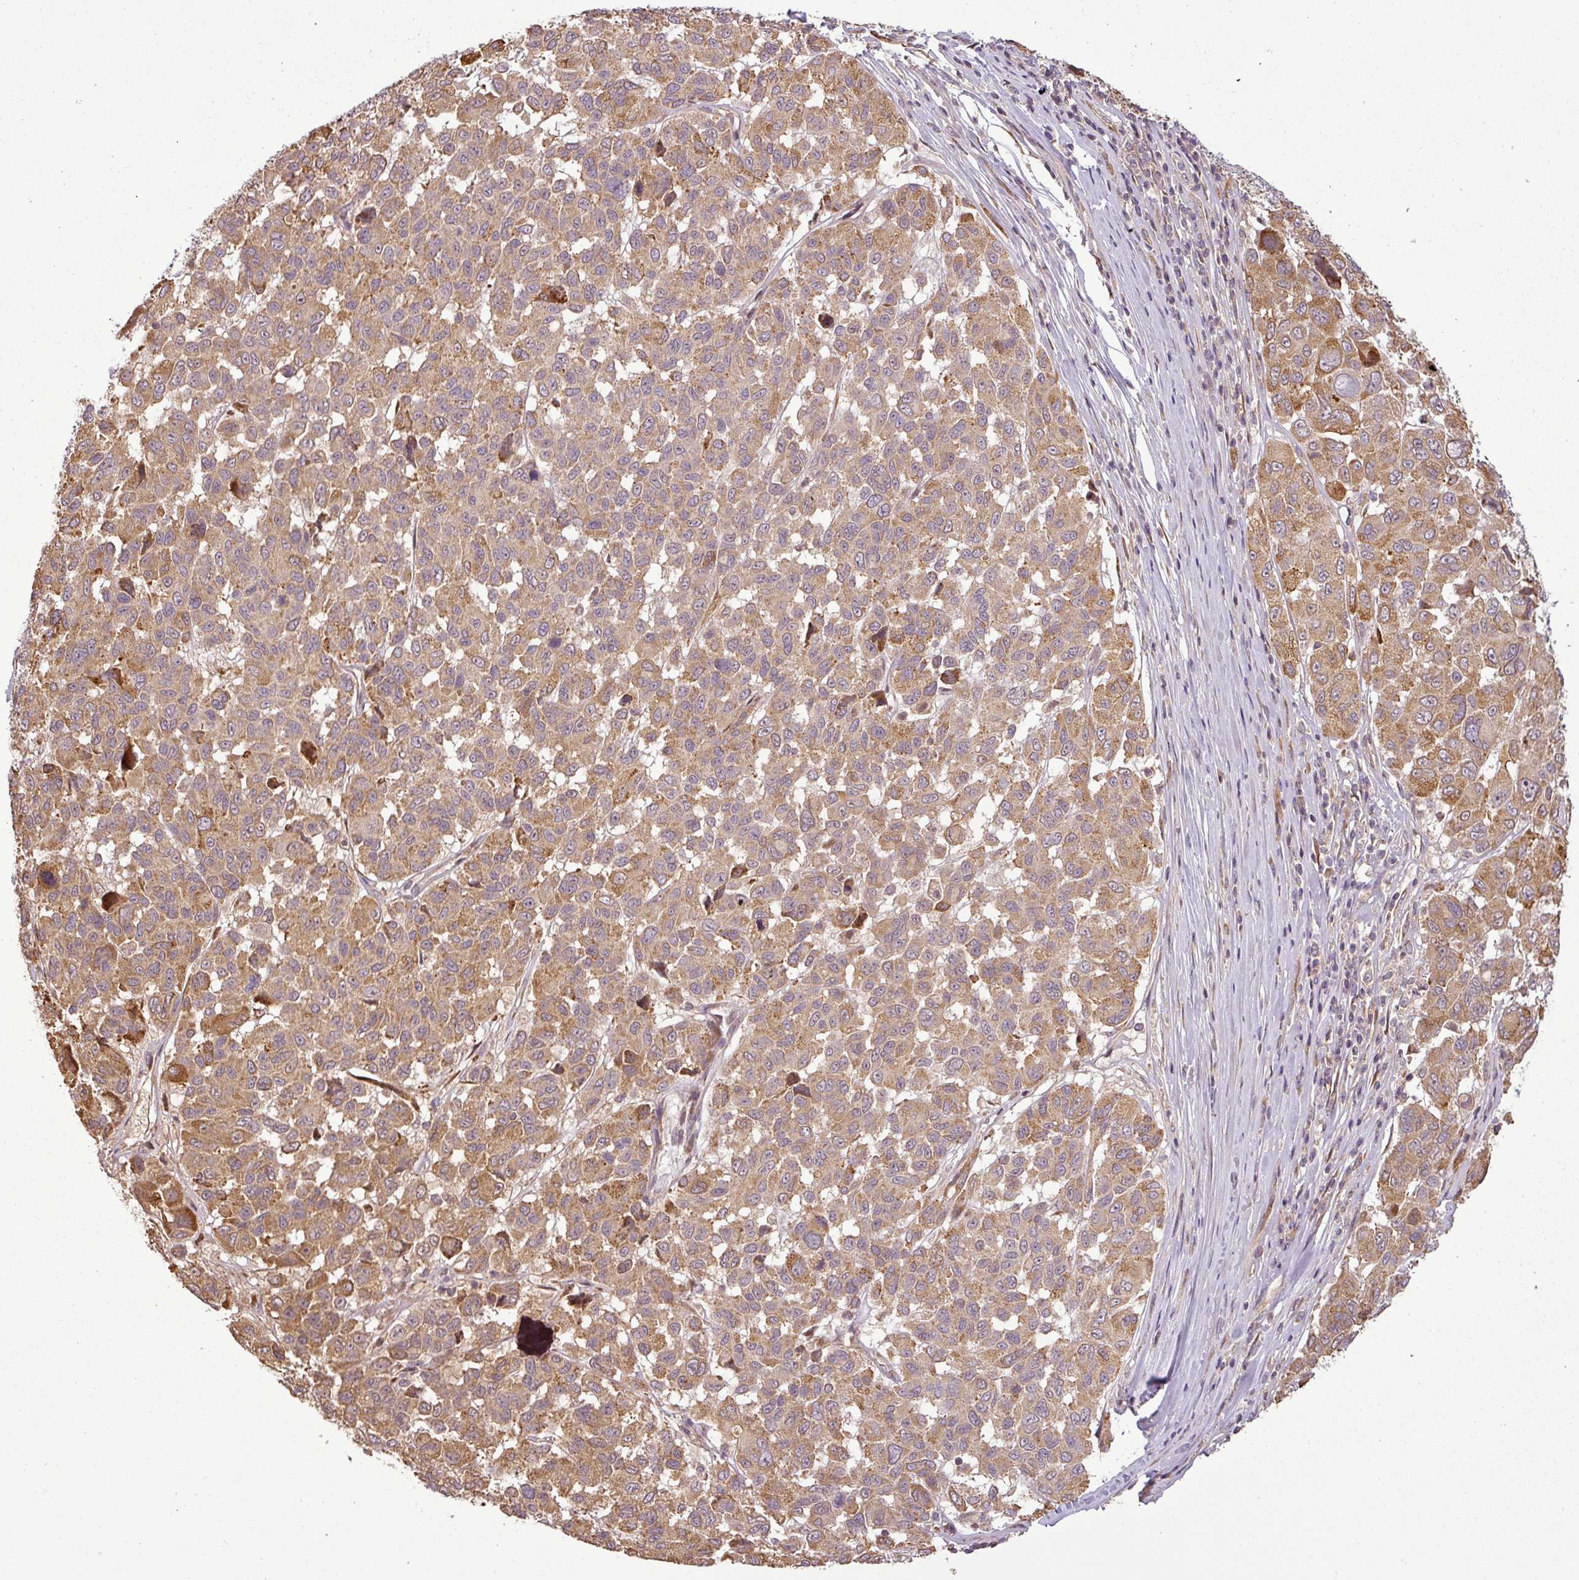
{"staining": {"intensity": "moderate", "quantity": ">75%", "location": "cytoplasmic/membranous,nuclear"}, "tissue": "melanoma", "cell_type": "Tumor cells", "image_type": "cancer", "snomed": [{"axis": "morphology", "description": "Malignant melanoma, NOS"}, {"axis": "topography", "description": "Skin"}], "caption": "Protein analysis of melanoma tissue exhibits moderate cytoplasmic/membranous and nuclear expression in about >75% of tumor cells.", "gene": "FAIM", "patient": {"sex": "female", "age": 66}}